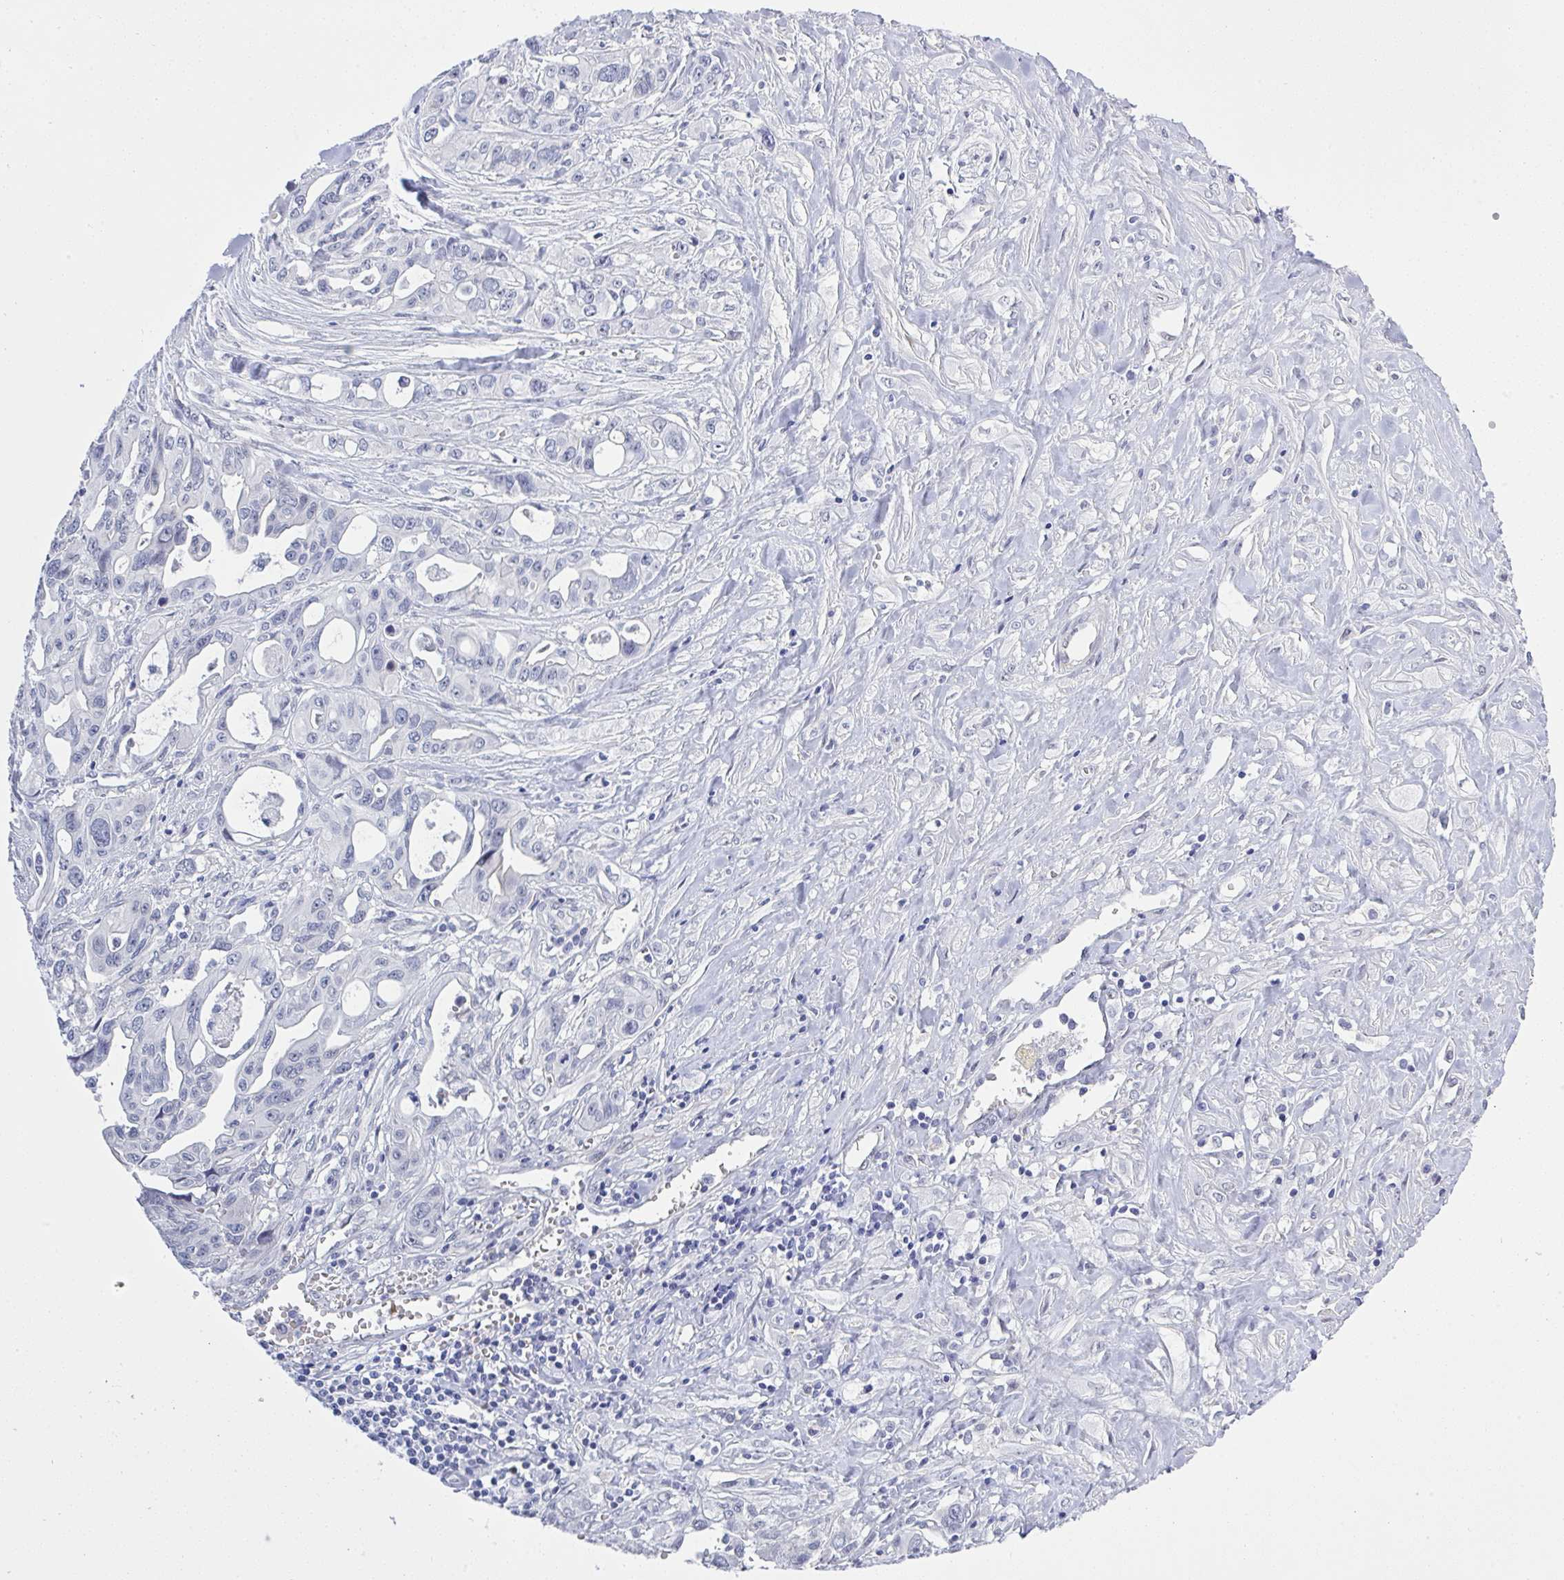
{"staining": {"intensity": "negative", "quantity": "none", "location": "none"}, "tissue": "pancreatic cancer", "cell_type": "Tumor cells", "image_type": "cancer", "snomed": [{"axis": "morphology", "description": "Adenocarcinoma, NOS"}, {"axis": "topography", "description": "Pancreas"}], "caption": "This is an IHC image of human adenocarcinoma (pancreatic). There is no positivity in tumor cells.", "gene": "MFSD4A", "patient": {"sex": "female", "age": 47}}